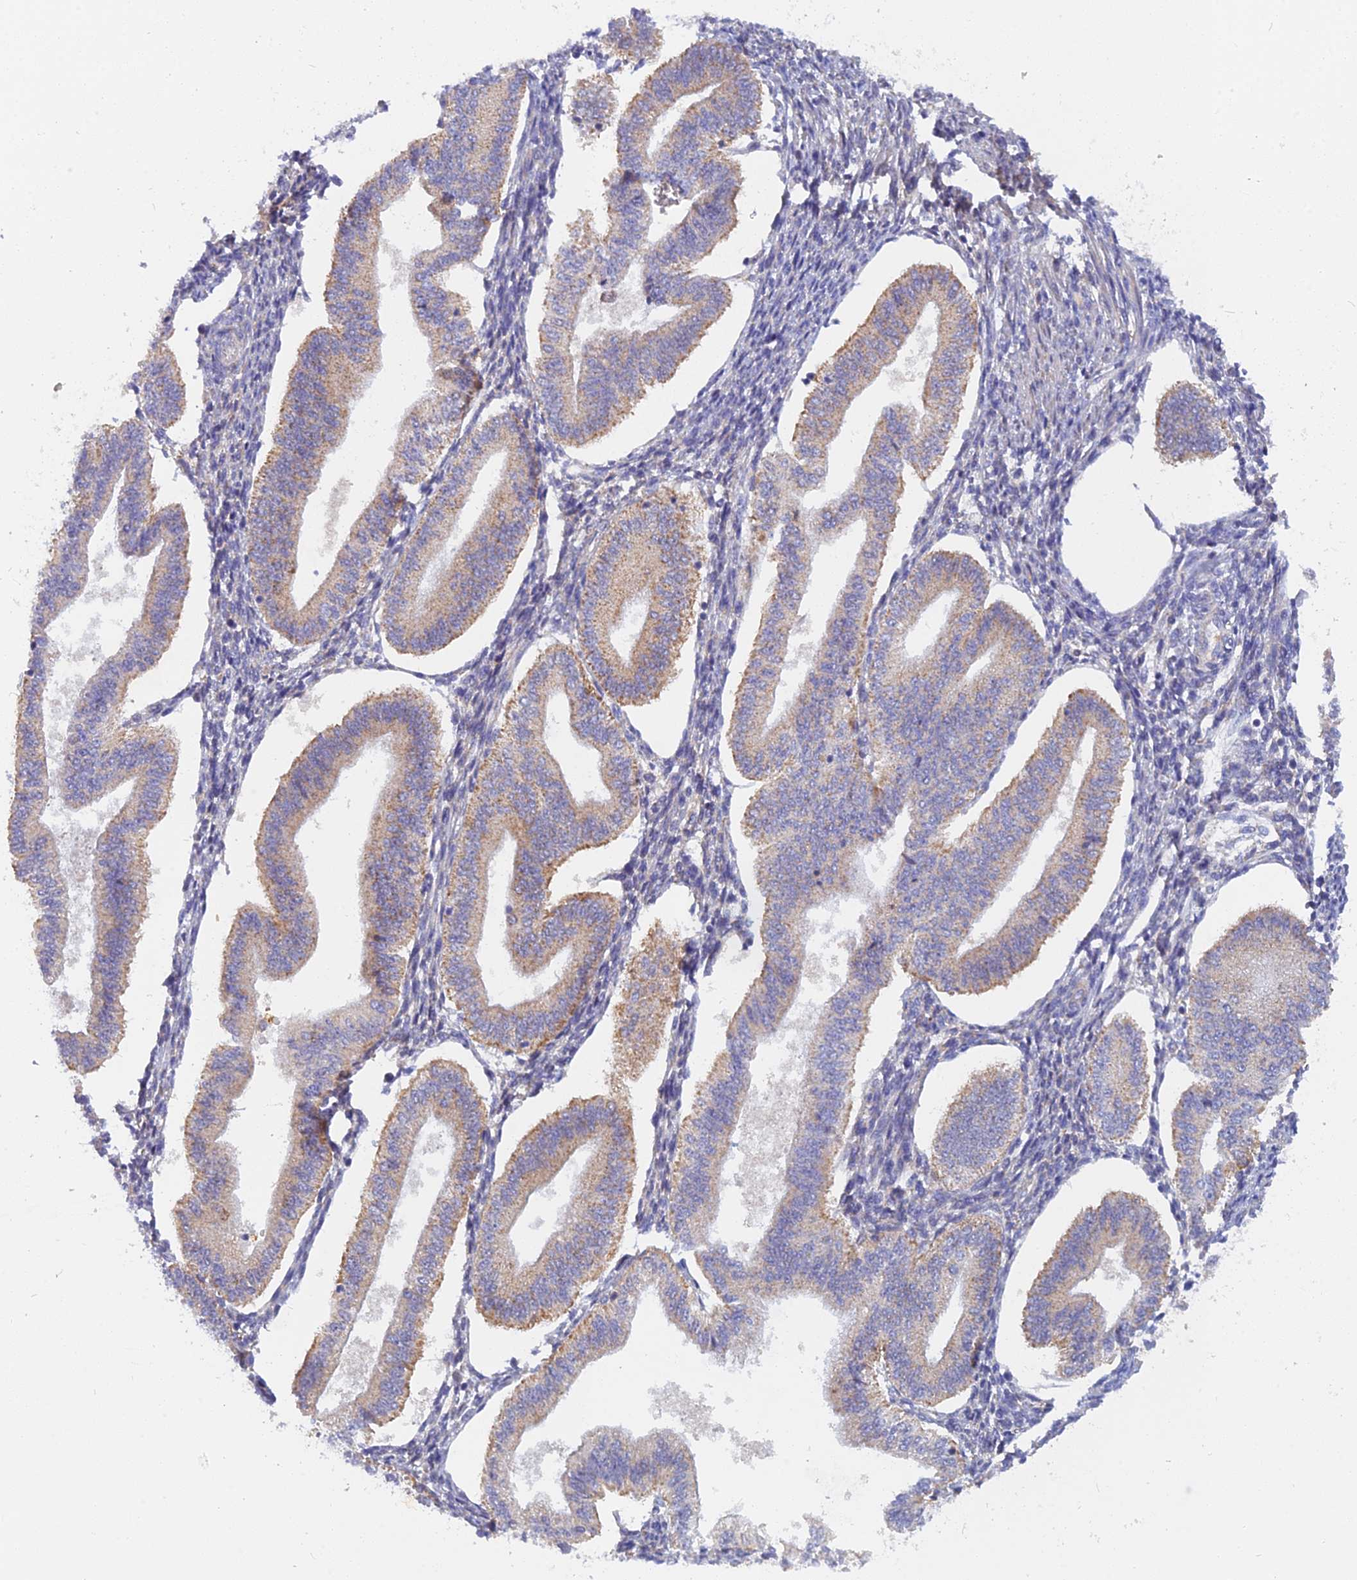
{"staining": {"intensity": "negative", "quantity": "none", "location": "none"}, "tissue": "endometrium", "cell_type": "Cells in endometrial stroma", "image_type": "normal", "snomed": [{"axis": "morphology", "description": "Normal tissue, NOS"}, {"axis": "topography", "description": "Endometrium"}], "caption": "Immunohistochemical staining of normal endometrium reveals no significant staining in cells in endometrial stroma.", "gene": "CACNA1B", "patient": {"sex": "female", "age": 34}}